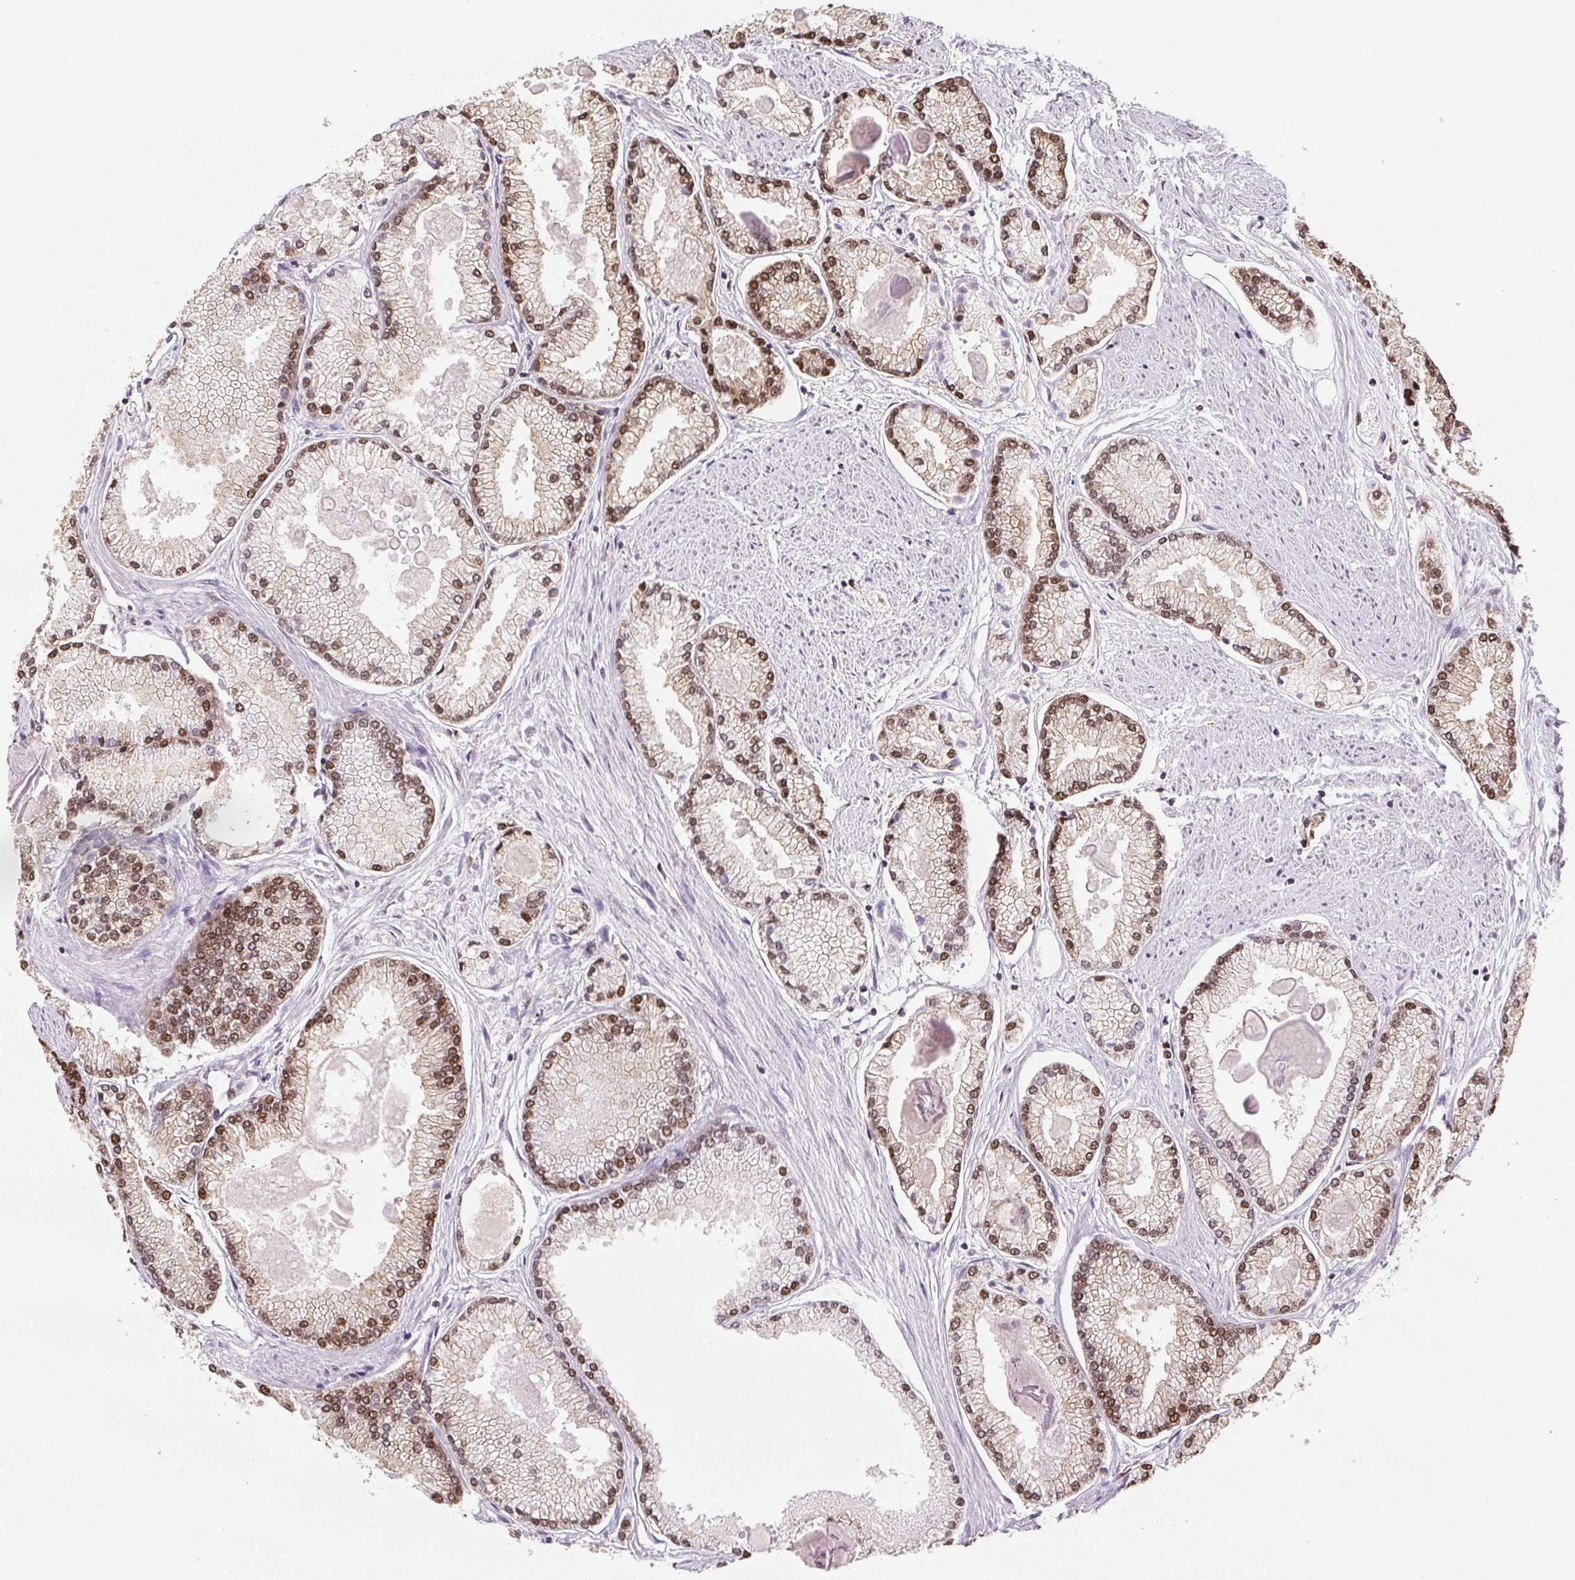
{"staining": {"intensity": "moderate", "quantity": ">75%", "location": "nuclear"}, "tissue": "prostate cancer", "cell_type": "Tumor cells", "image_type": "cancer", "snomed": [{"axis": "morphology", "description": "Adenocarcinoma, High grade"}, {"axis": "topography", "description": "Prostate"}], "caption": "Prostate adenocarcinoma (high-grade) was stained to show a protein in brown. There is medium levels of moderate nuclear expression in about >75% of tumor cells. (DAB = brown stain, brightfield microscopy at high magnification).", "gene": "SET", "patient": {"sex": "male", "age": 68}}